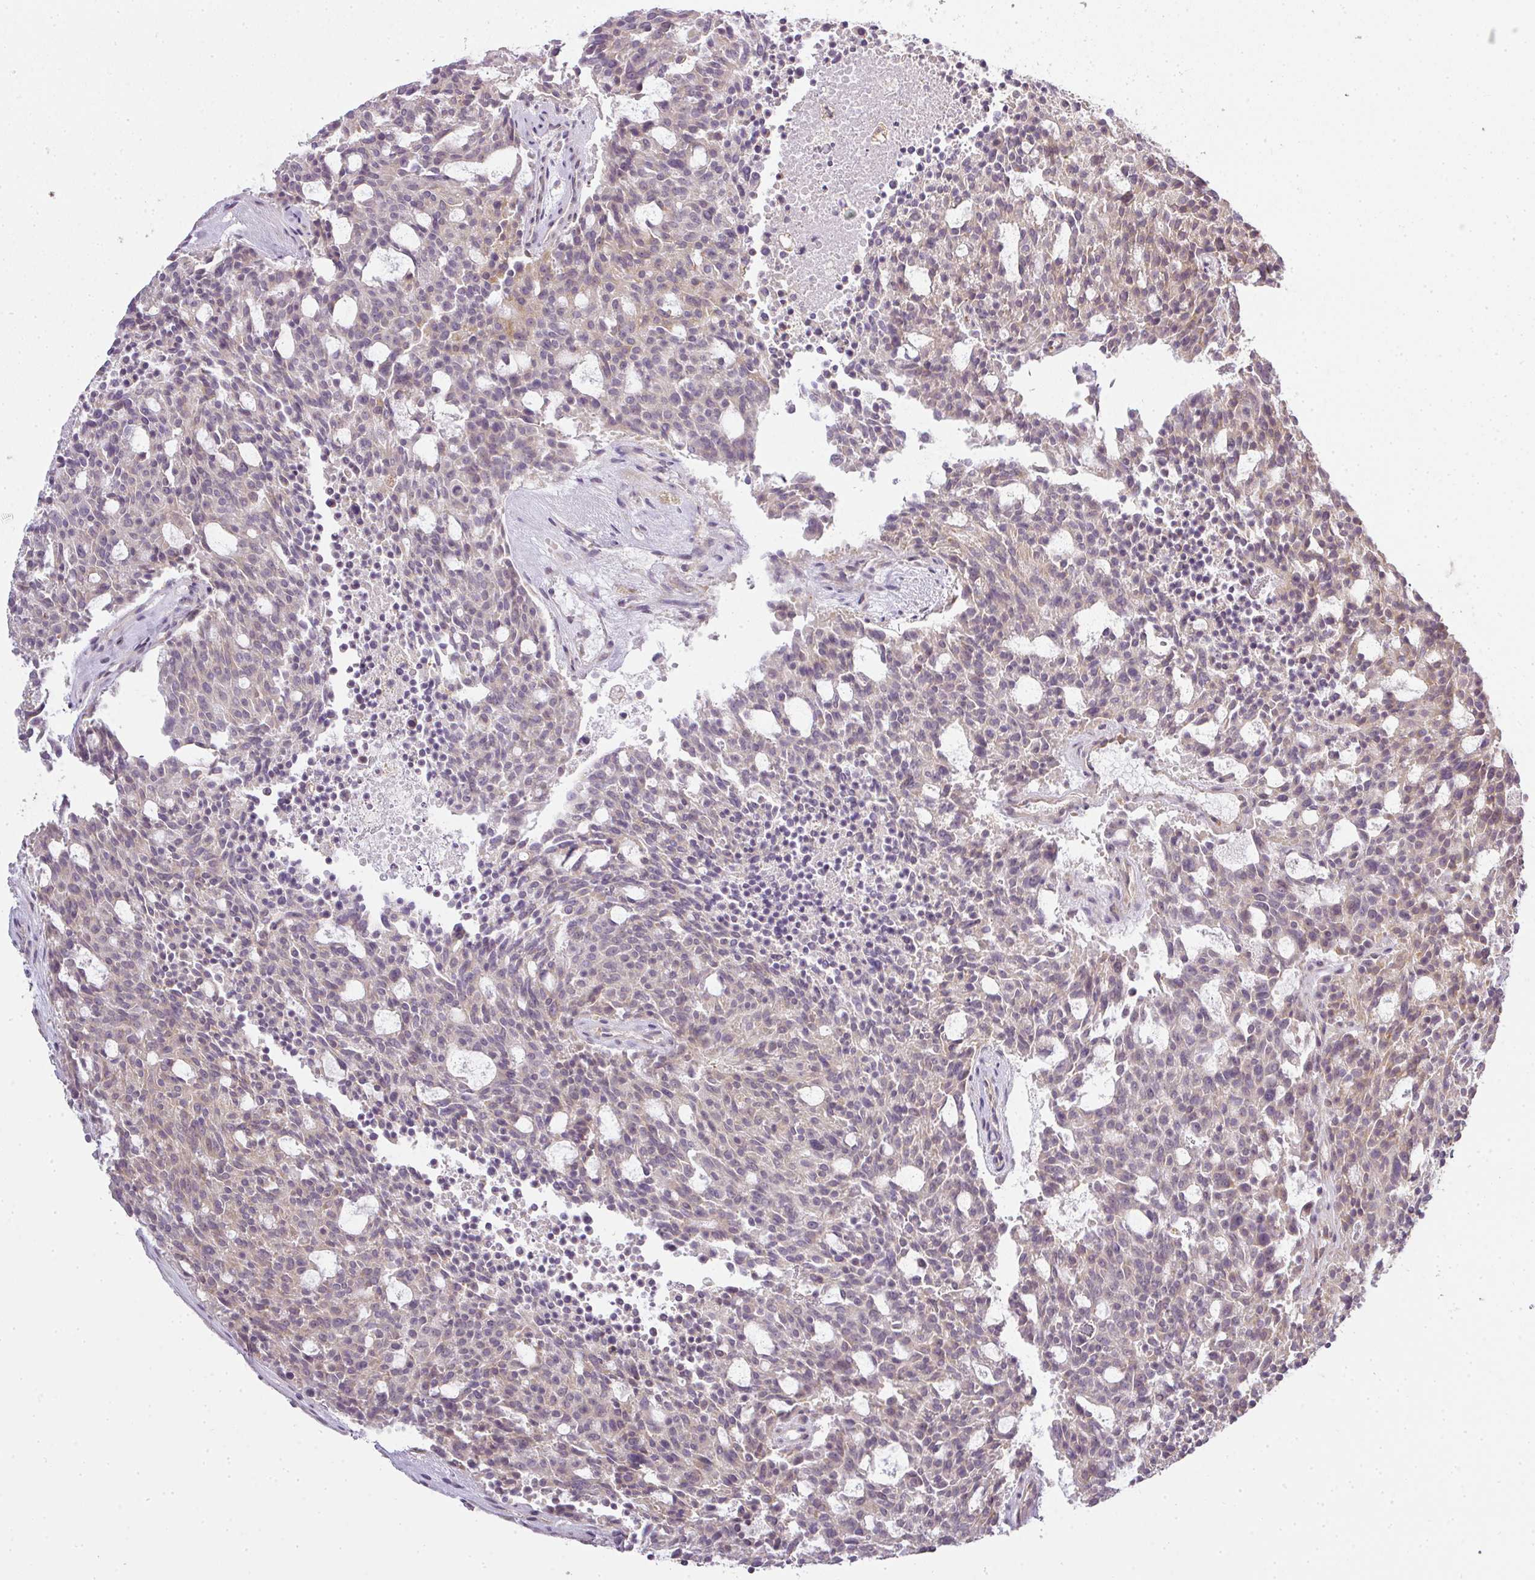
{"staining": {"intensity": "negative", "quantity": "none", "location": "none"}, "tissue": "carcinoid", "cell_type": "Tumor cells", "image_type": "cancer", "snomed": [{"axis": "morphology", "description": "Carcinoid, malignant, NOS"}, {"axis": "topography", "description": "Pancreas"}], "caption": "Immunohistochemistry (IHC) of carcinoid displays no staining in tumor cells. The staining is performed using DAB (3,3'-diaminobenzidine) brown chromogen with nuclei counter-stained in using hematoxylin.", "gene": "MED19", "patient": {"sex": "female", "age": 54}}